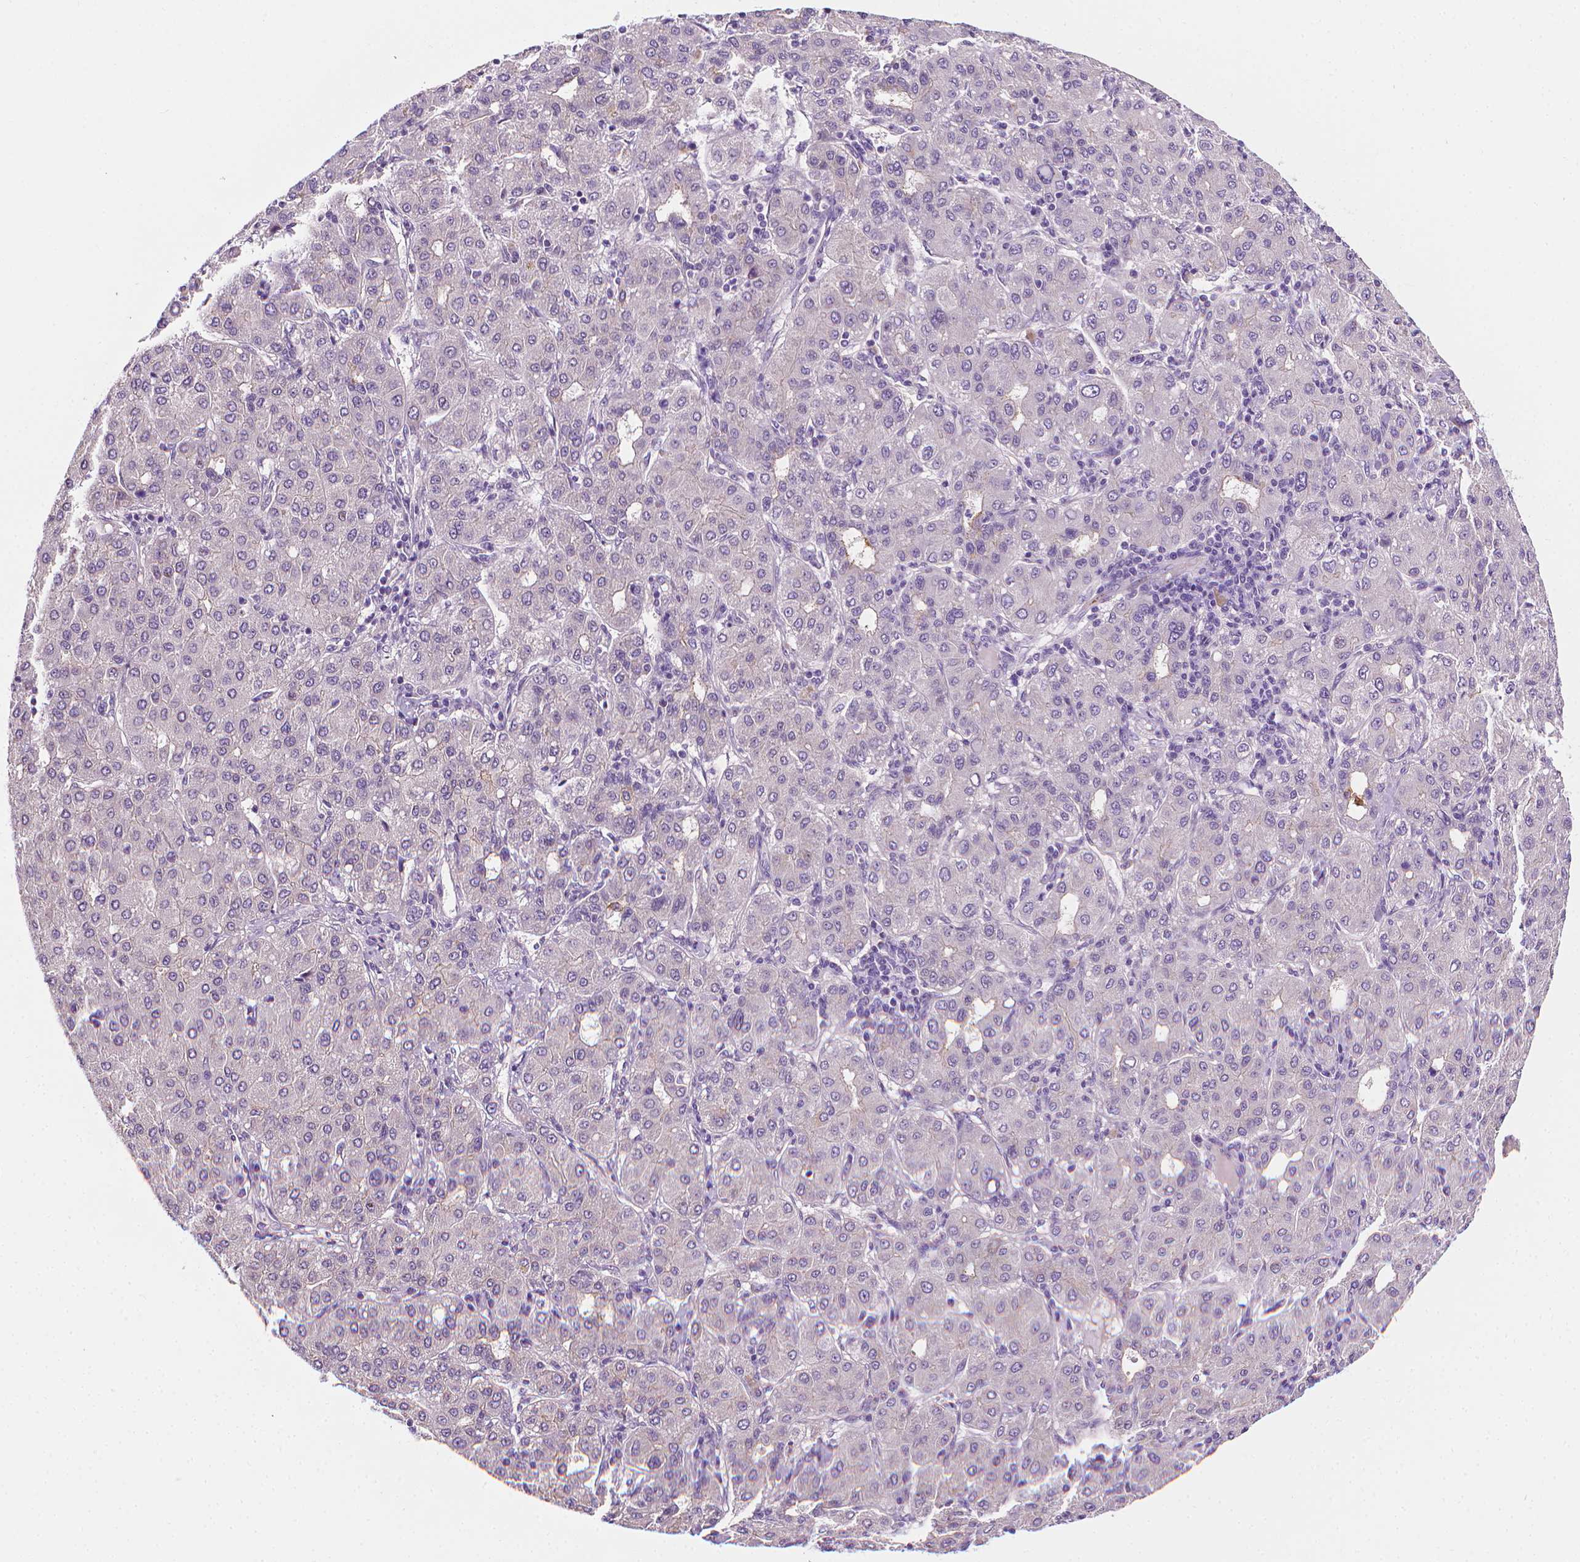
{"staining": {"intensity": "negative", "quantity": "none", "location": "none"}, "tissue": "liver cancer", "cell_type": "Tumor cells", "image_type": "cancer", "snomed": [{"axis": "morphology", "description": "Carcinoma, Hepatocellular, NOS"}, {"axis": "topography", "description": "Liver"}], "caption": "There is no significant staining in tumor cells of liver hepatocellular carcinoma. (Brightfield microscopy of DAB immunohistochemistry (IHC) at high magnification).", "gene": "MCOLN3", "patient": {"sex": "male", "age": 65}}